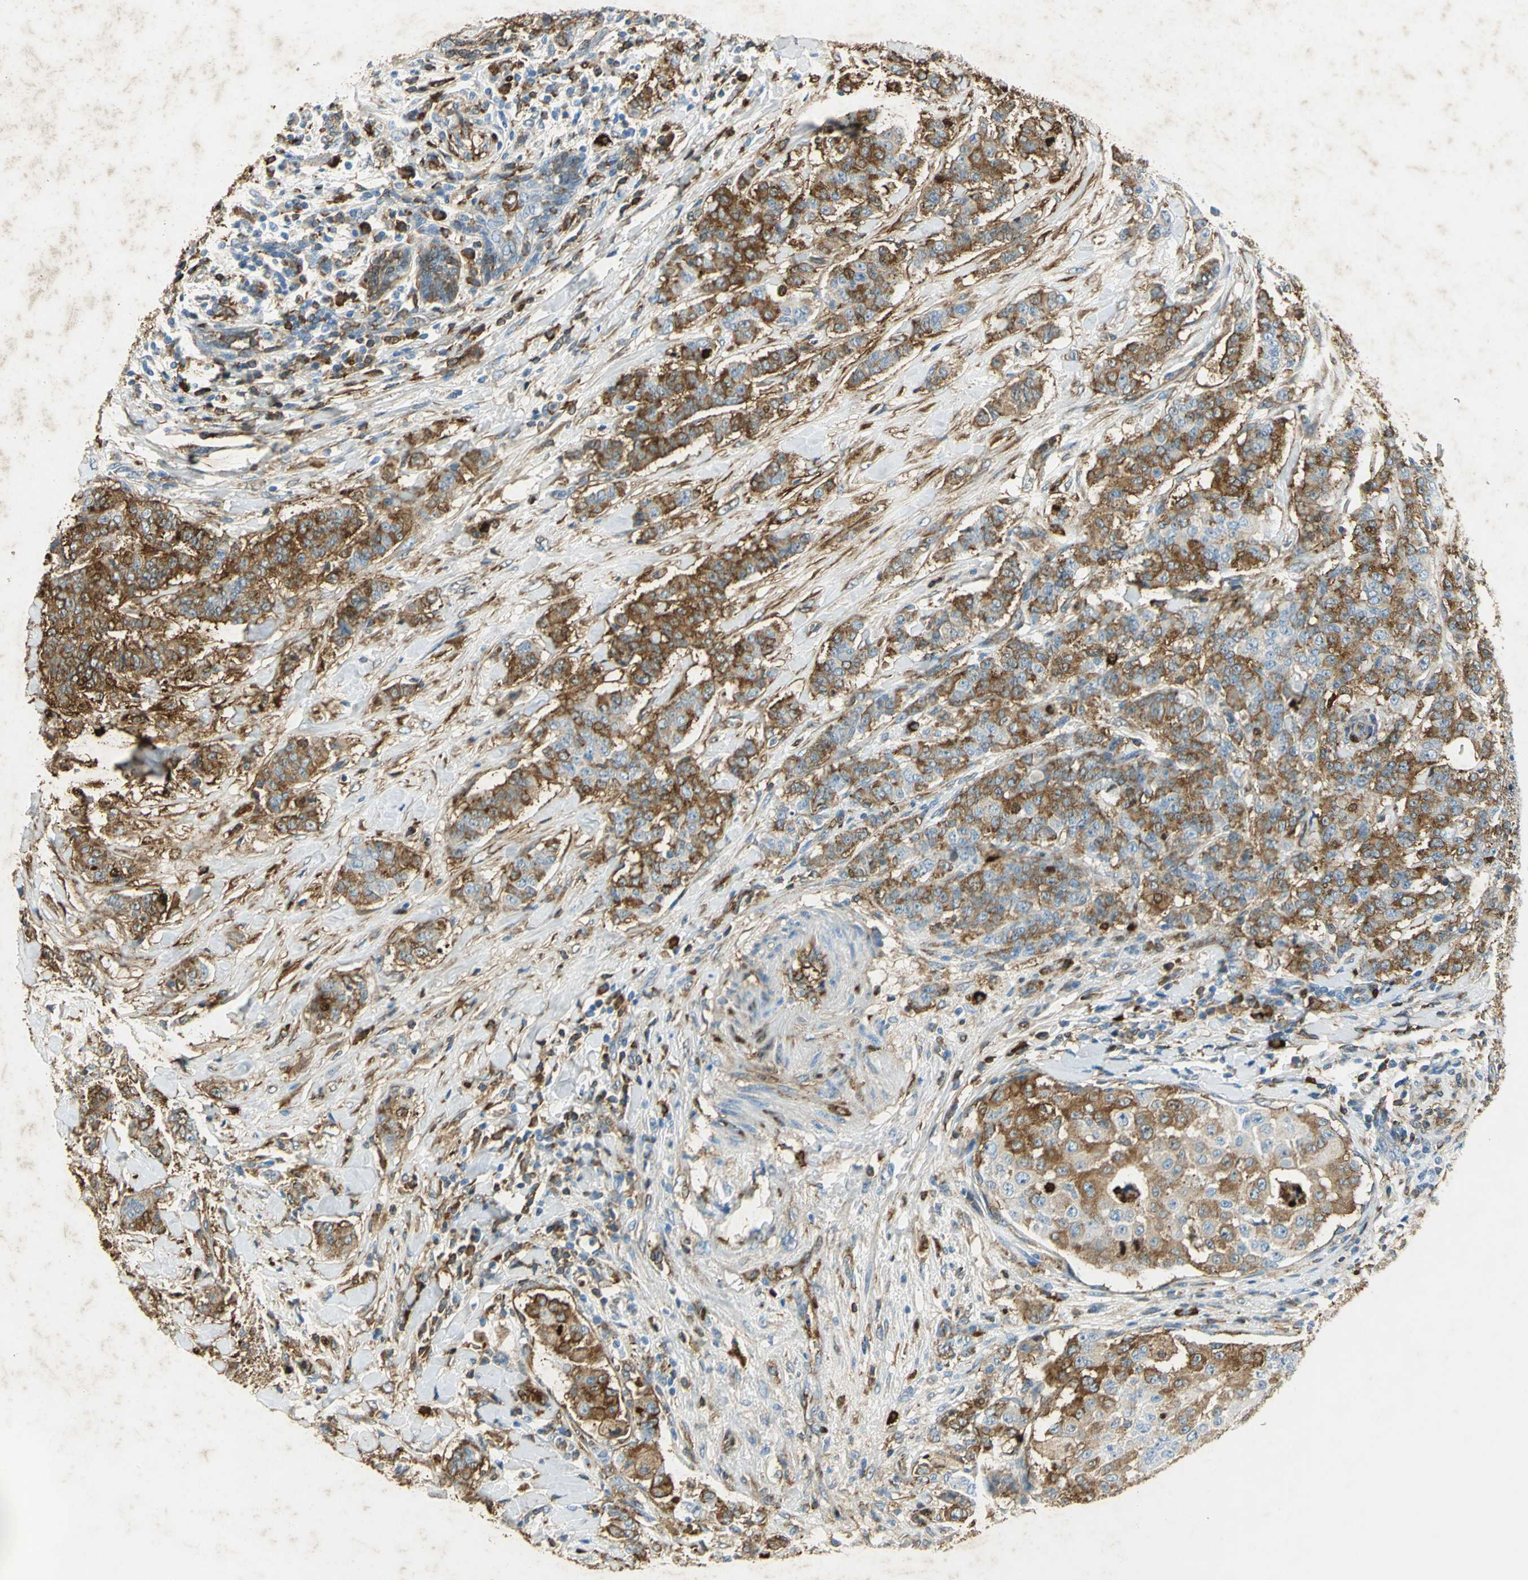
{"staining": {"intensity": "strong", "quantity": ">75%", "location": "cytoplasmic/membranous"}, "tissue": "breast cancer", "cell_type": "Tumor cells", "image_type": "cancer", "snomed": [{"axis": "morphology", "description": "Duct carcinoma"}, {"axis": "topography", "description": "Breast"}], "caption": "A high-resolution image shows immunohistochemistry staining of infiltrating ductal carcinoma (breast), which demonstrates strong cytoplasmic/membranous positivity in about >75% of tumor cells.", "gene": "ANXA4", "patient": {"sex": "female", "age": 40}}